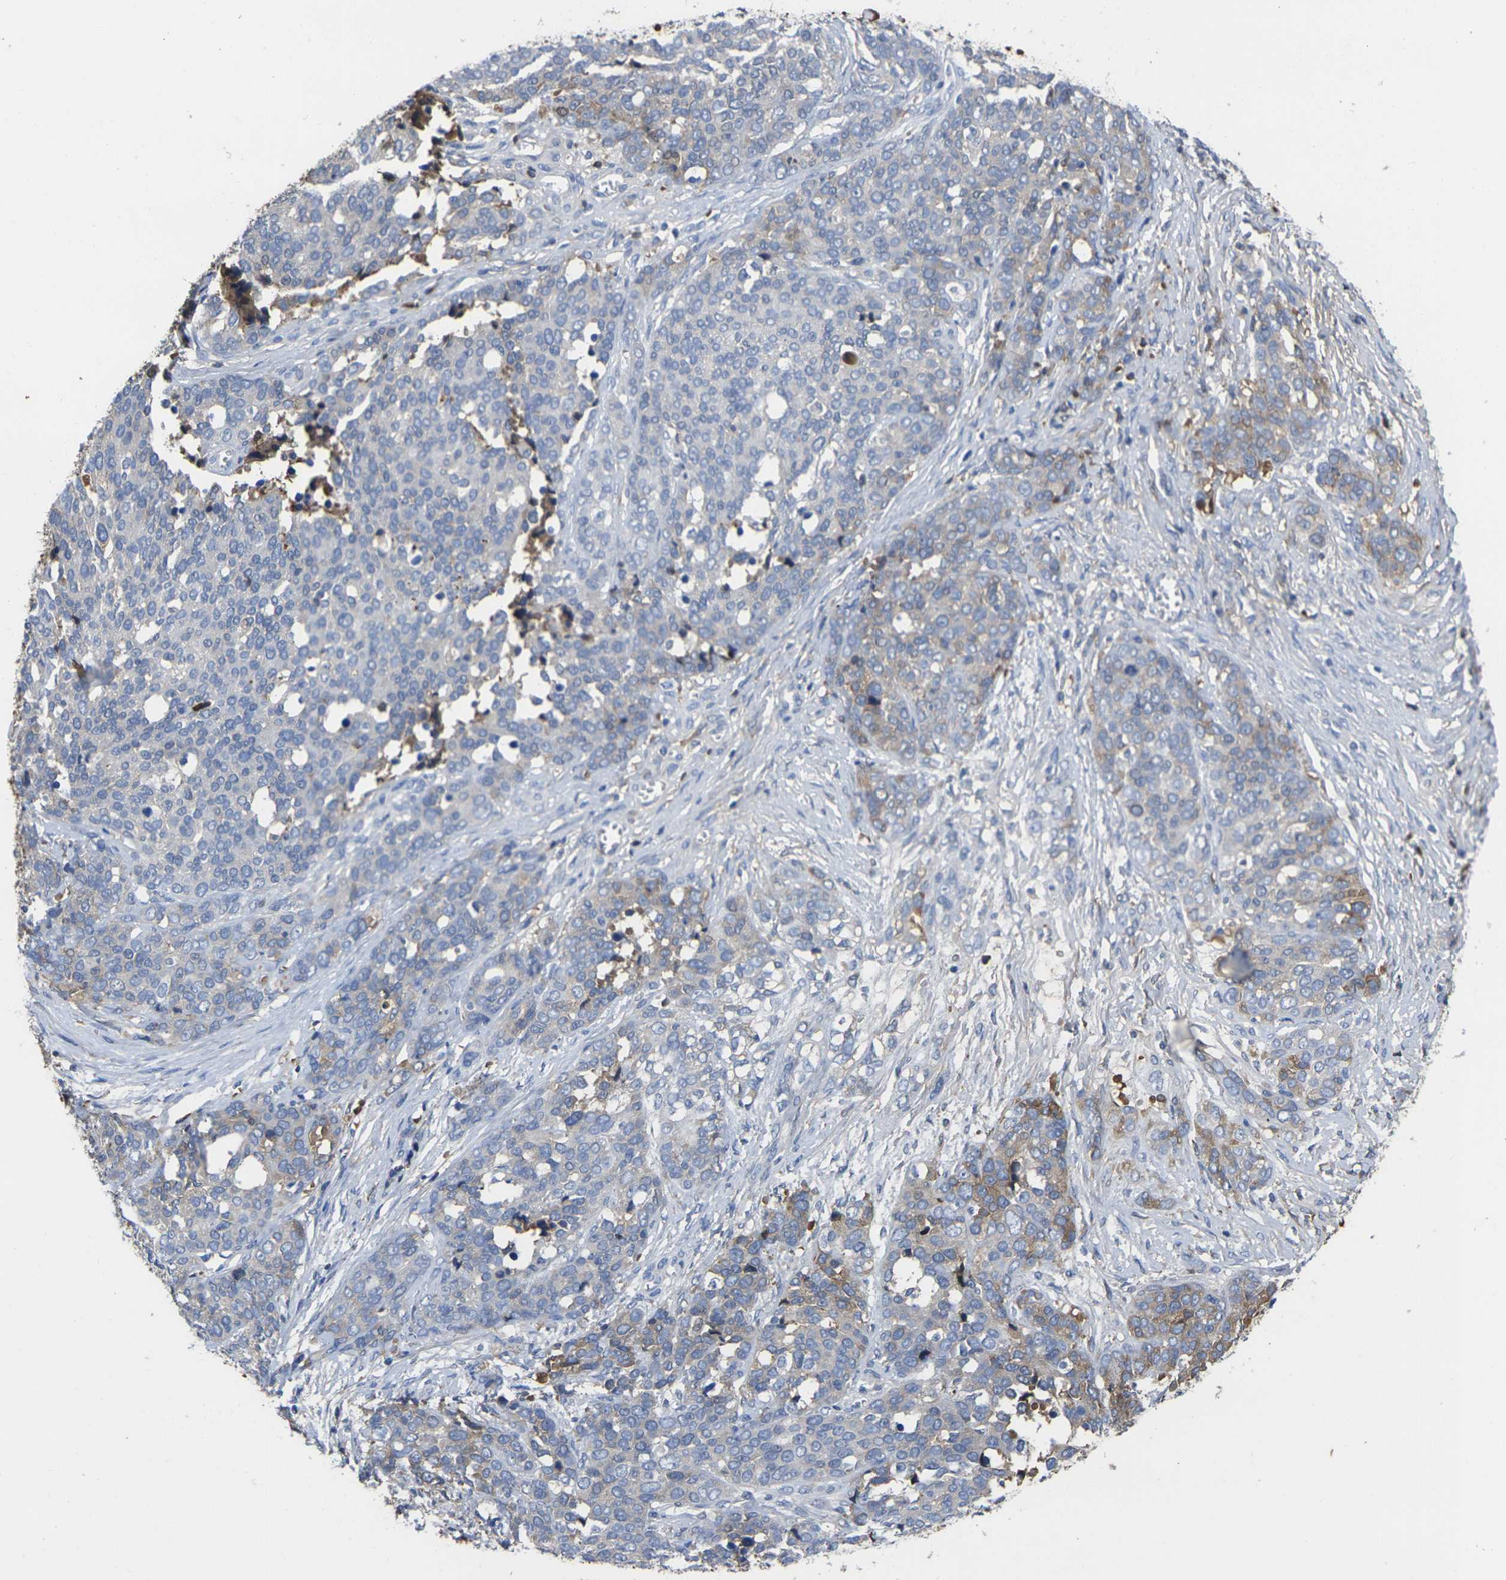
{"staining": {"intensity": "moderate", "quantity": "<25%", "location": "cytoplasmic/membranous"}, "tissue": "ovarian cancer", "cell_type": "Tumor cells", "image_type": "cancer", "snomed": [{"axis": "morphology", "description": "Cystadenocarcinoma, serous, NOS"}, {"axis": "topography", "description": "Ovary"}], "caption": "An IHC histopathology image of neoplastic tissue is shown. Protein staining in brown labels moderate cytoplasmic/membranous positivity in ovarian serous cystadenocarcinoma within tumor cells.", "gene": "GREM2", "patient": {"sex": "female", "age": 44}}